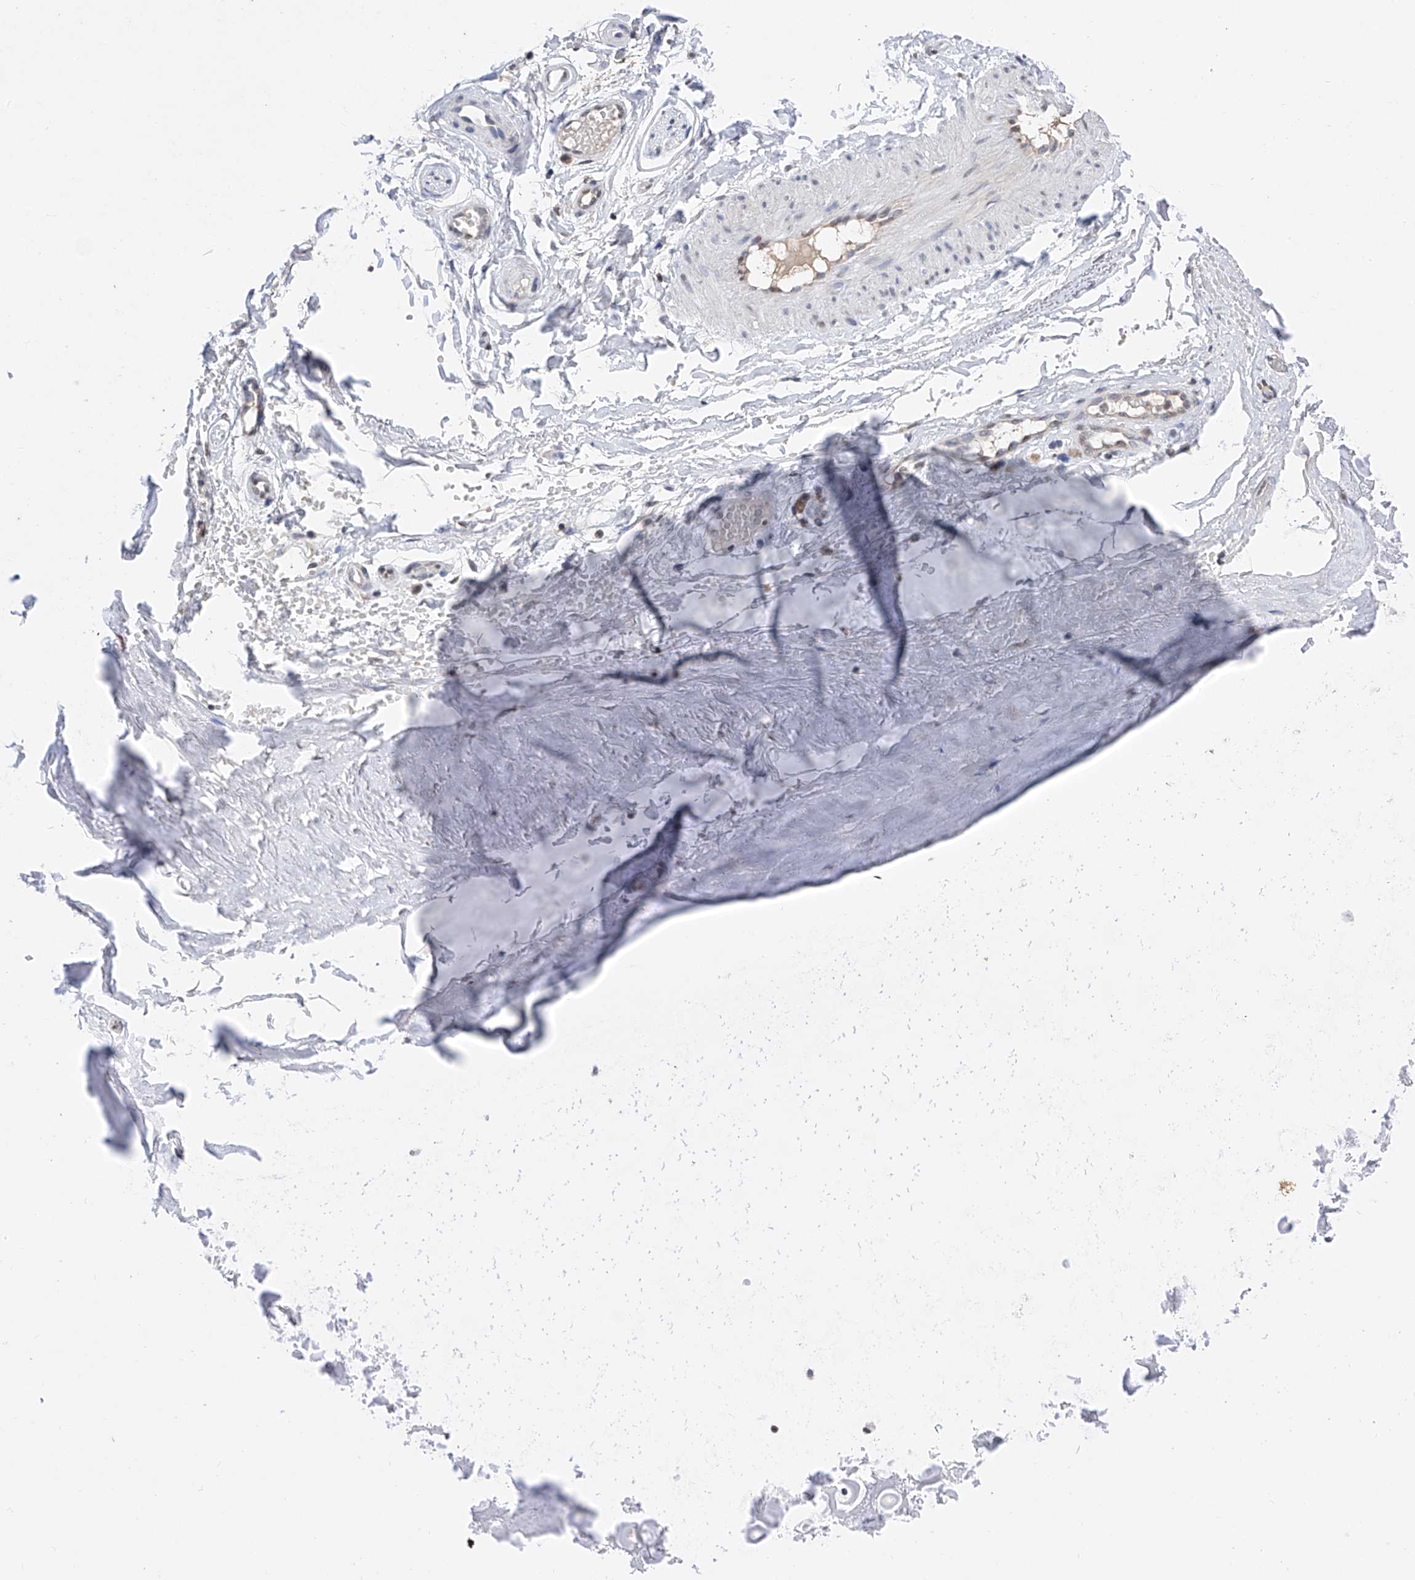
{"staining": {"intensity": "negative", "quantity": "none", "location": "none"}, "tissue": "adipose tissue", "cell_type": "Adipocytes", "image_type": "normal", "snomed": [{"axis": "morphology", "description": "Normal tissue, NOS"}, {"axis": "morphology", "description": "Basal cell carcinoma"}, {"axis": "topography", "description": "Skin"}], "caption": "Immunohistochemical staining of unremarkable adipose tissue exhibits no significant staining in adipocytes.", "gene": "DMAP1", "patient": {"sex": "female", "age": 89}}